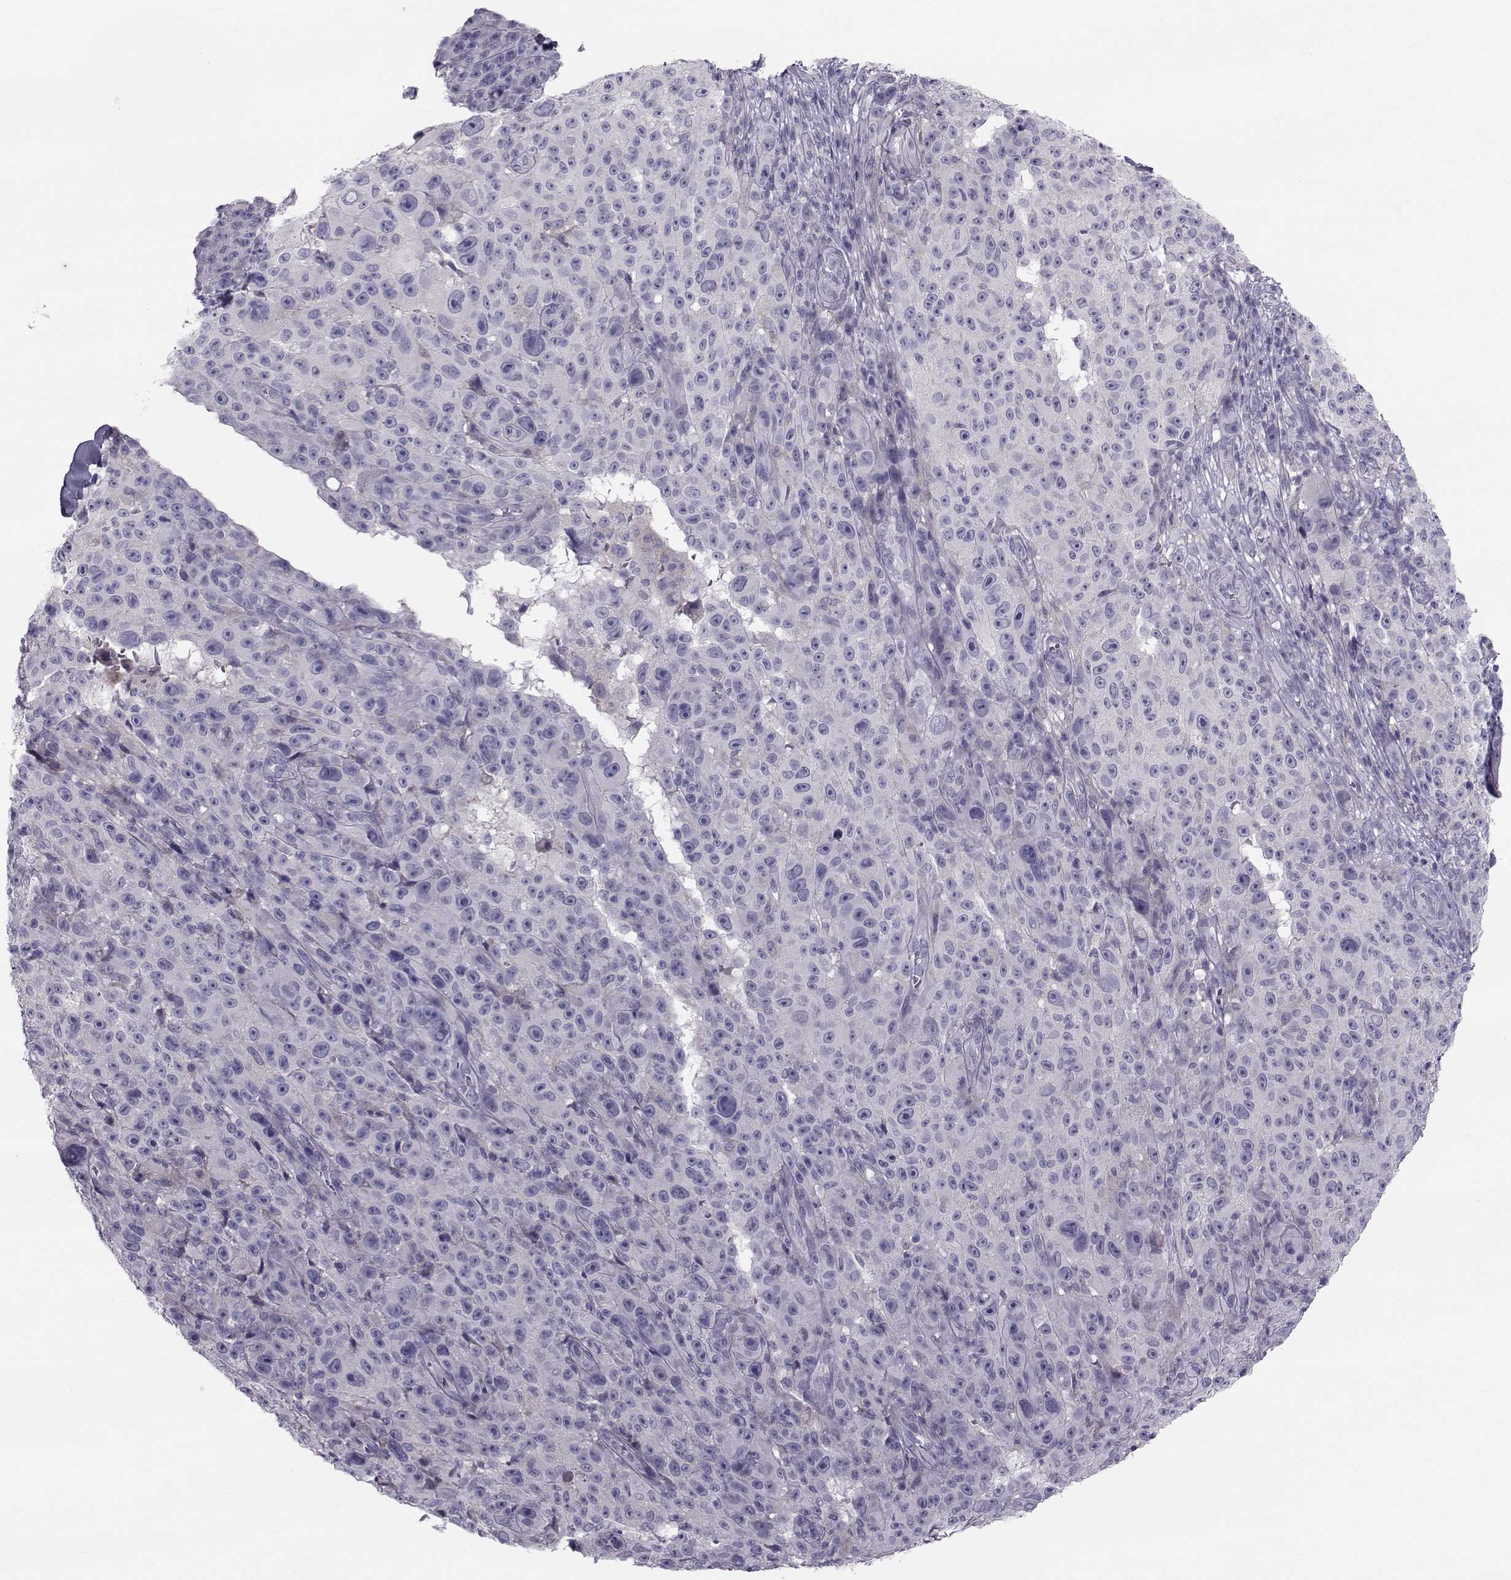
{"staining": {"intensity": "negative", "quantity": "none", "location": "none"}, "tissue": "melanoma", "cell_type": "Tumor cells", "image_type": "cancer", "snomed": [{"axis": "morphology", "description": "Malignant melanoma, NOS"}, {"axis": "topography", "description": "Skin"}], "caption": "DAB immunohistochemical staining of melanoma reveals no significant expression in tumor cells. (DAB IHC with hematoxylin counter stain).", "gene": "GARIN3", "patient": {"sex": "female", "age": 82}}